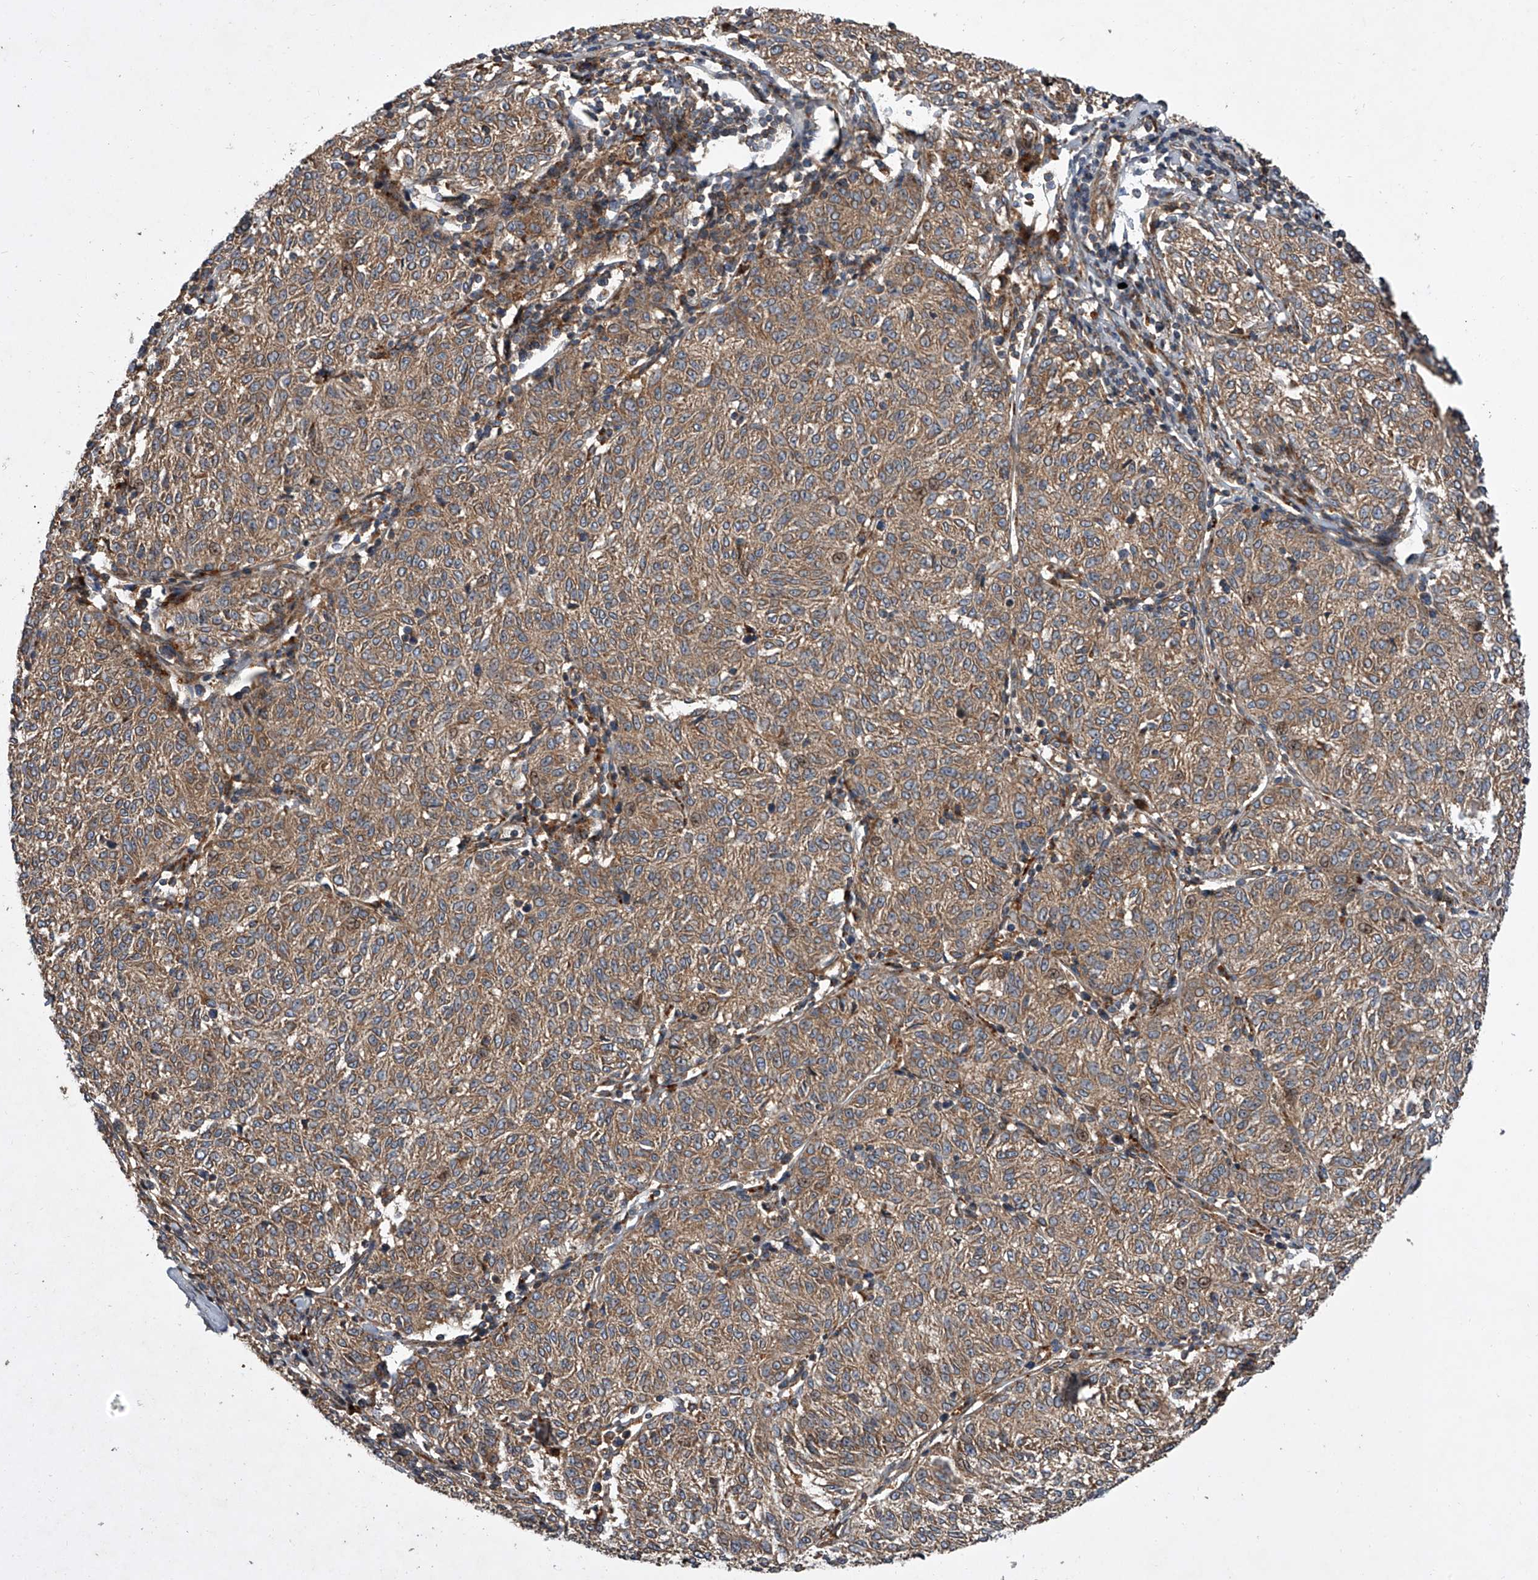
{"staining": {"intensity": "moderate", "quantity": ">75%", "location": "cytoplasmic/membranous"}, "tissue": "melanoma", "cell_type": "Tumor cells", "image_type": "cancer", "snomed": [{"axis": "morphology", "description": "Malignant melanoma, NOS"}, {"axis": "topography", "description": "Skin"}], "caption": "A high-resolution micrograph shows IHC staining of malignant melanoma, which demonstrates moderate cytoplasmic/membranous expression in approximately >75% of tumor cells. Using DAB (brown) and hematoxylin (blue) stains, captured at high magnification using brightfield microscopy.", "gene": "USP47", "patient": {"sex": "female", "age": 72}}